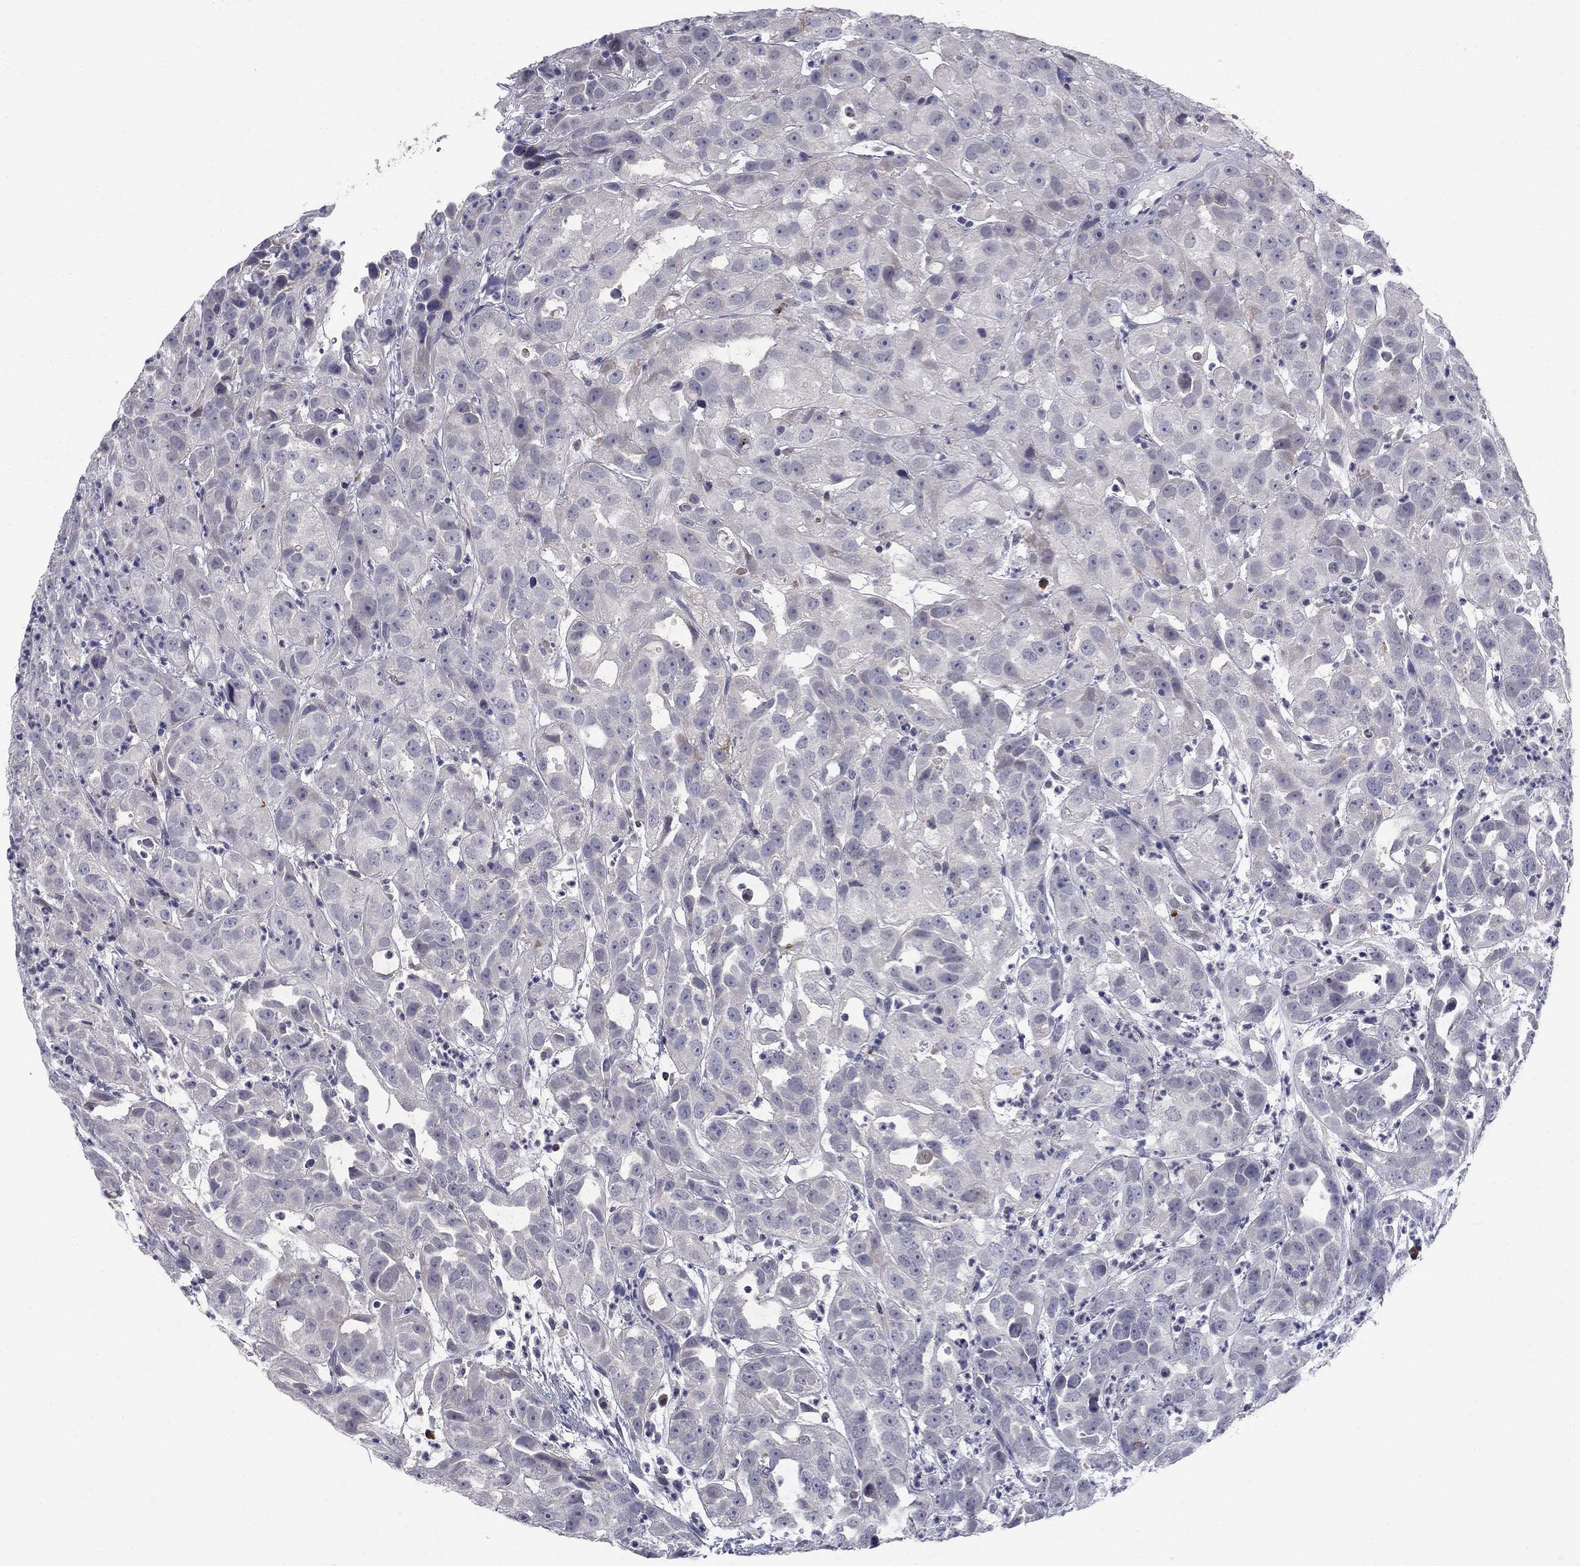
{"staining": {"intensity": "moderate", "quantity": "<25%", "location": "cytoplasmic/membranous"}, "tissue": "urothelial cancer", "cell_type": "Tumor cells", "image_type": "cancer", "snomed": [{"axis": "morphology", "description": "Urothelial carcinoma, High grade"}, {"axis": "topography", "description": "Urinary bladder"}], "caption": "Brown immunohistochemical staining in human urothelial cancer displays moderate cytoplasmic/membranous staining in approximately <25% of tumor cells.", "gene": "NTRK2", "patient": {"sex": "female", "age": 41}}